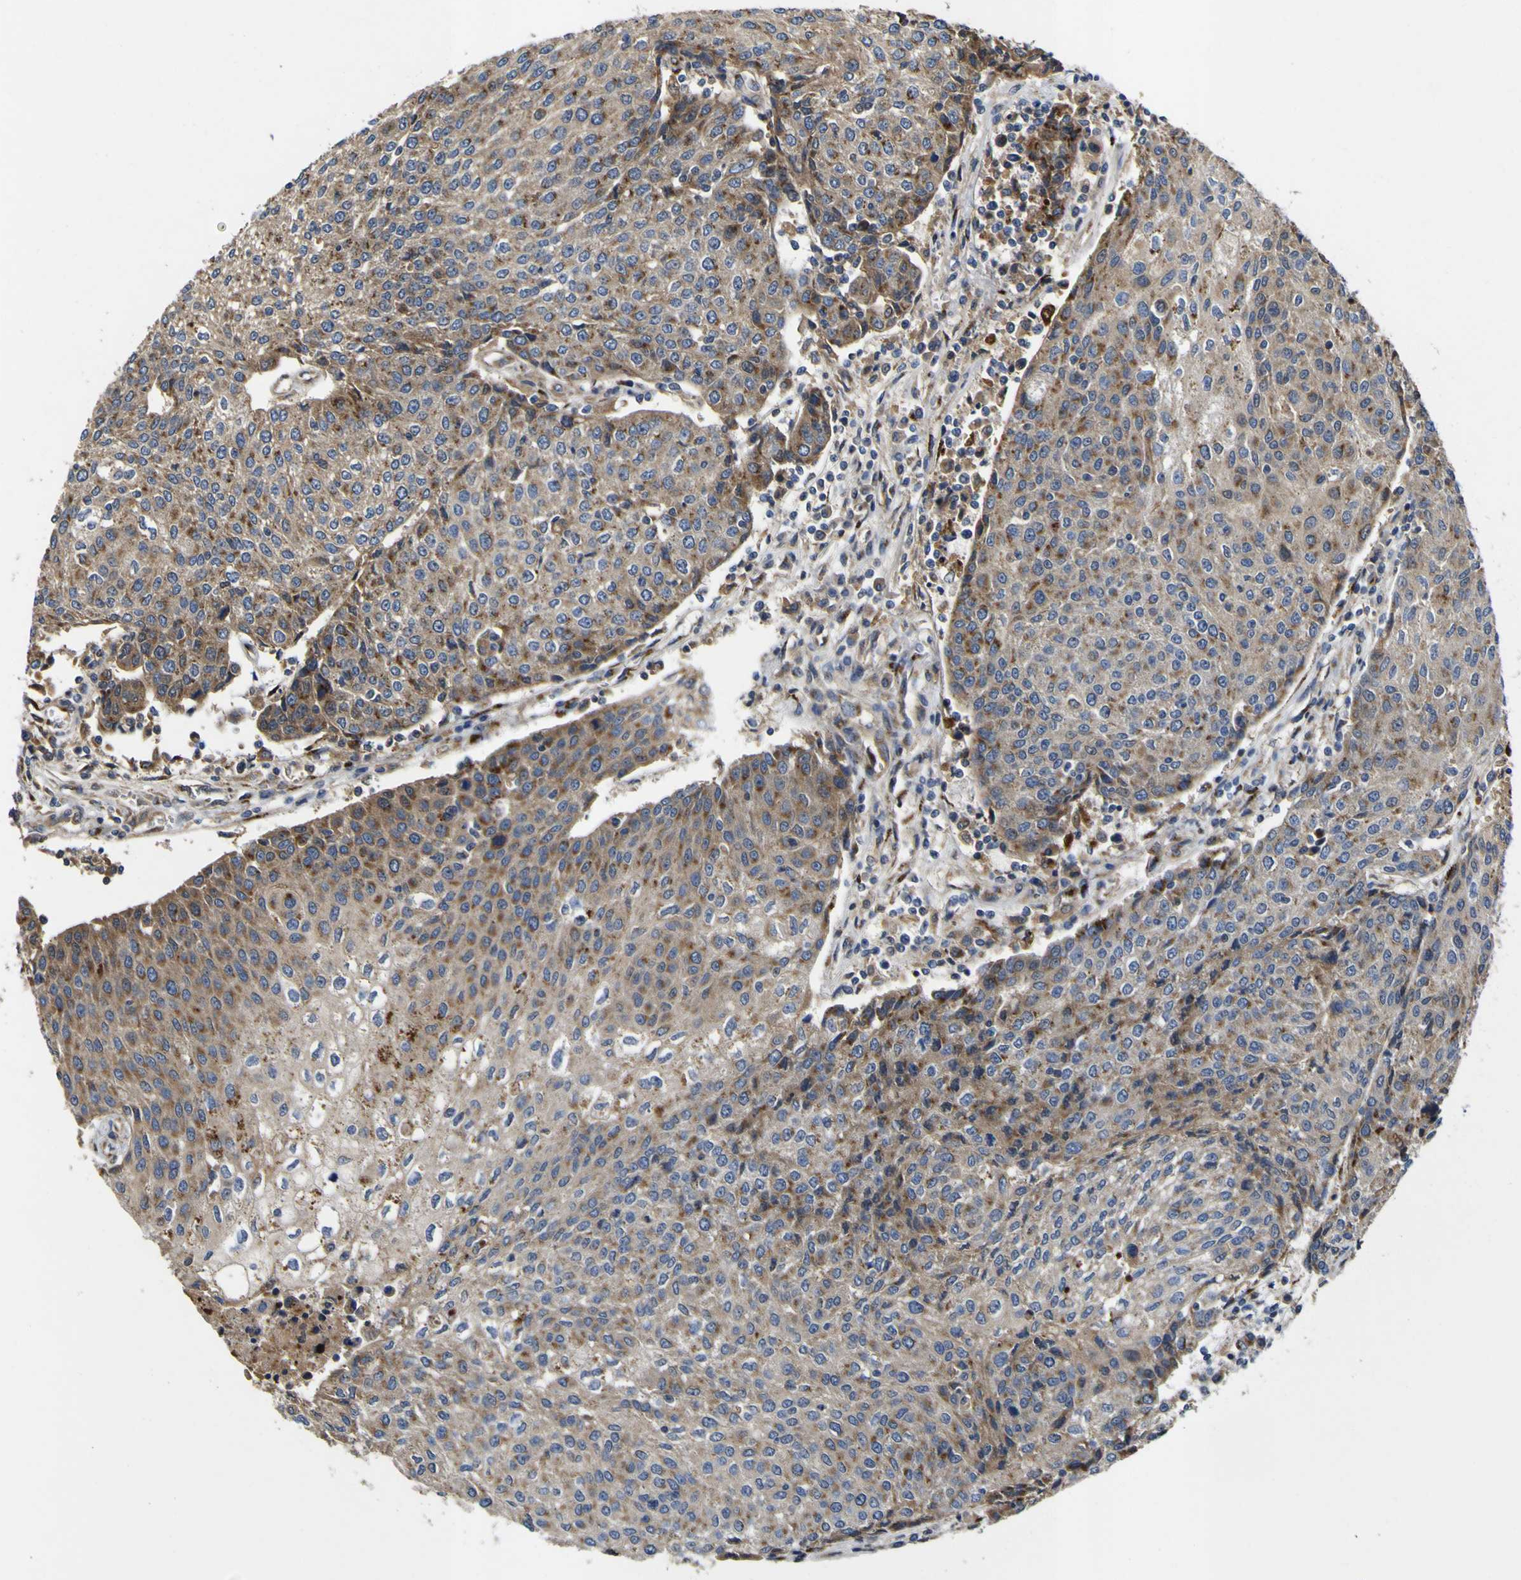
{"staining": {"intensity": "moderate", "quantity": ">75%", "location": "cytoplasmic/membranous"}, "tissue": "urothelial cancer", "cell_type": "Tumor cells", "image_type": "cancer", "snomed": [{"axis": "morphology", "description": "Urothelial carcinoma, High grade"}, {"axis": "topography", "description": "Urinary bladder"}], "caption": "Protein analysis of high-grade urothelial carcinoma tissue displays moderate cytoplasmic/membranous positivity in about >75% of tumor cells. The protein of interest is shown in brown color, while the nuclei are stained blue.", "gene": "COA1", "patient": {"sex": "female", "age": 85}}